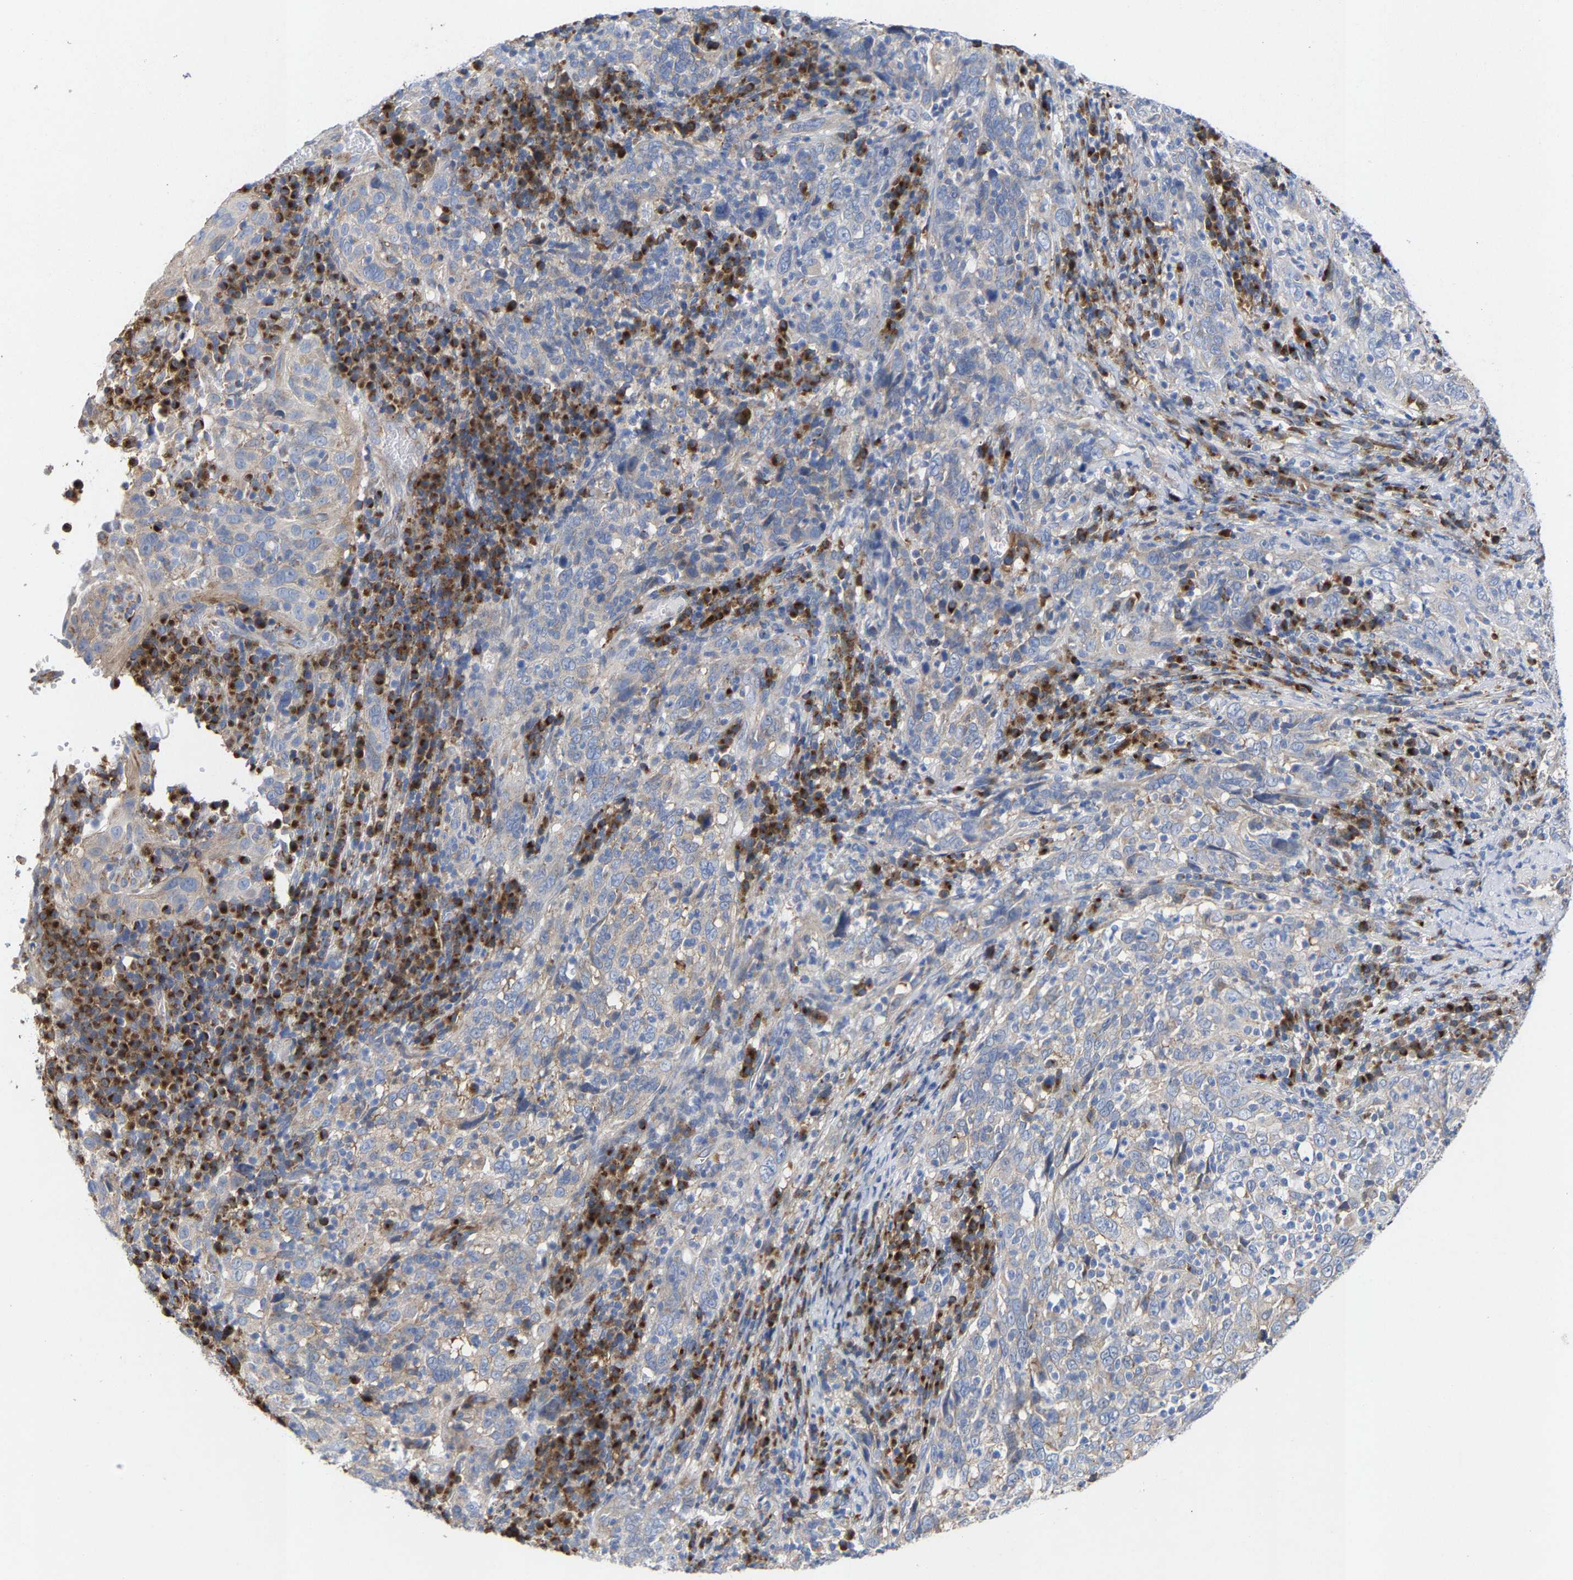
{"staining": {"intensity": "weak", "quantity": "<25%", "location": "cytoplasmic/membranous"}, "tissue": "cervical cancer", "cell_type": "Tumor cells", "image_type": "cancer", "snomed": [{"axis": "morphology", "description": "Squamous cell carcinoma, NOS"}, {"axis": "topography", "description": "Cervix"}], "caption": "Histopathology image shows no significant protein staining in tumor cells of cervical cancer.", "gene": "PPP1R15A", "patient": {"sex": "female", "age": 46}}